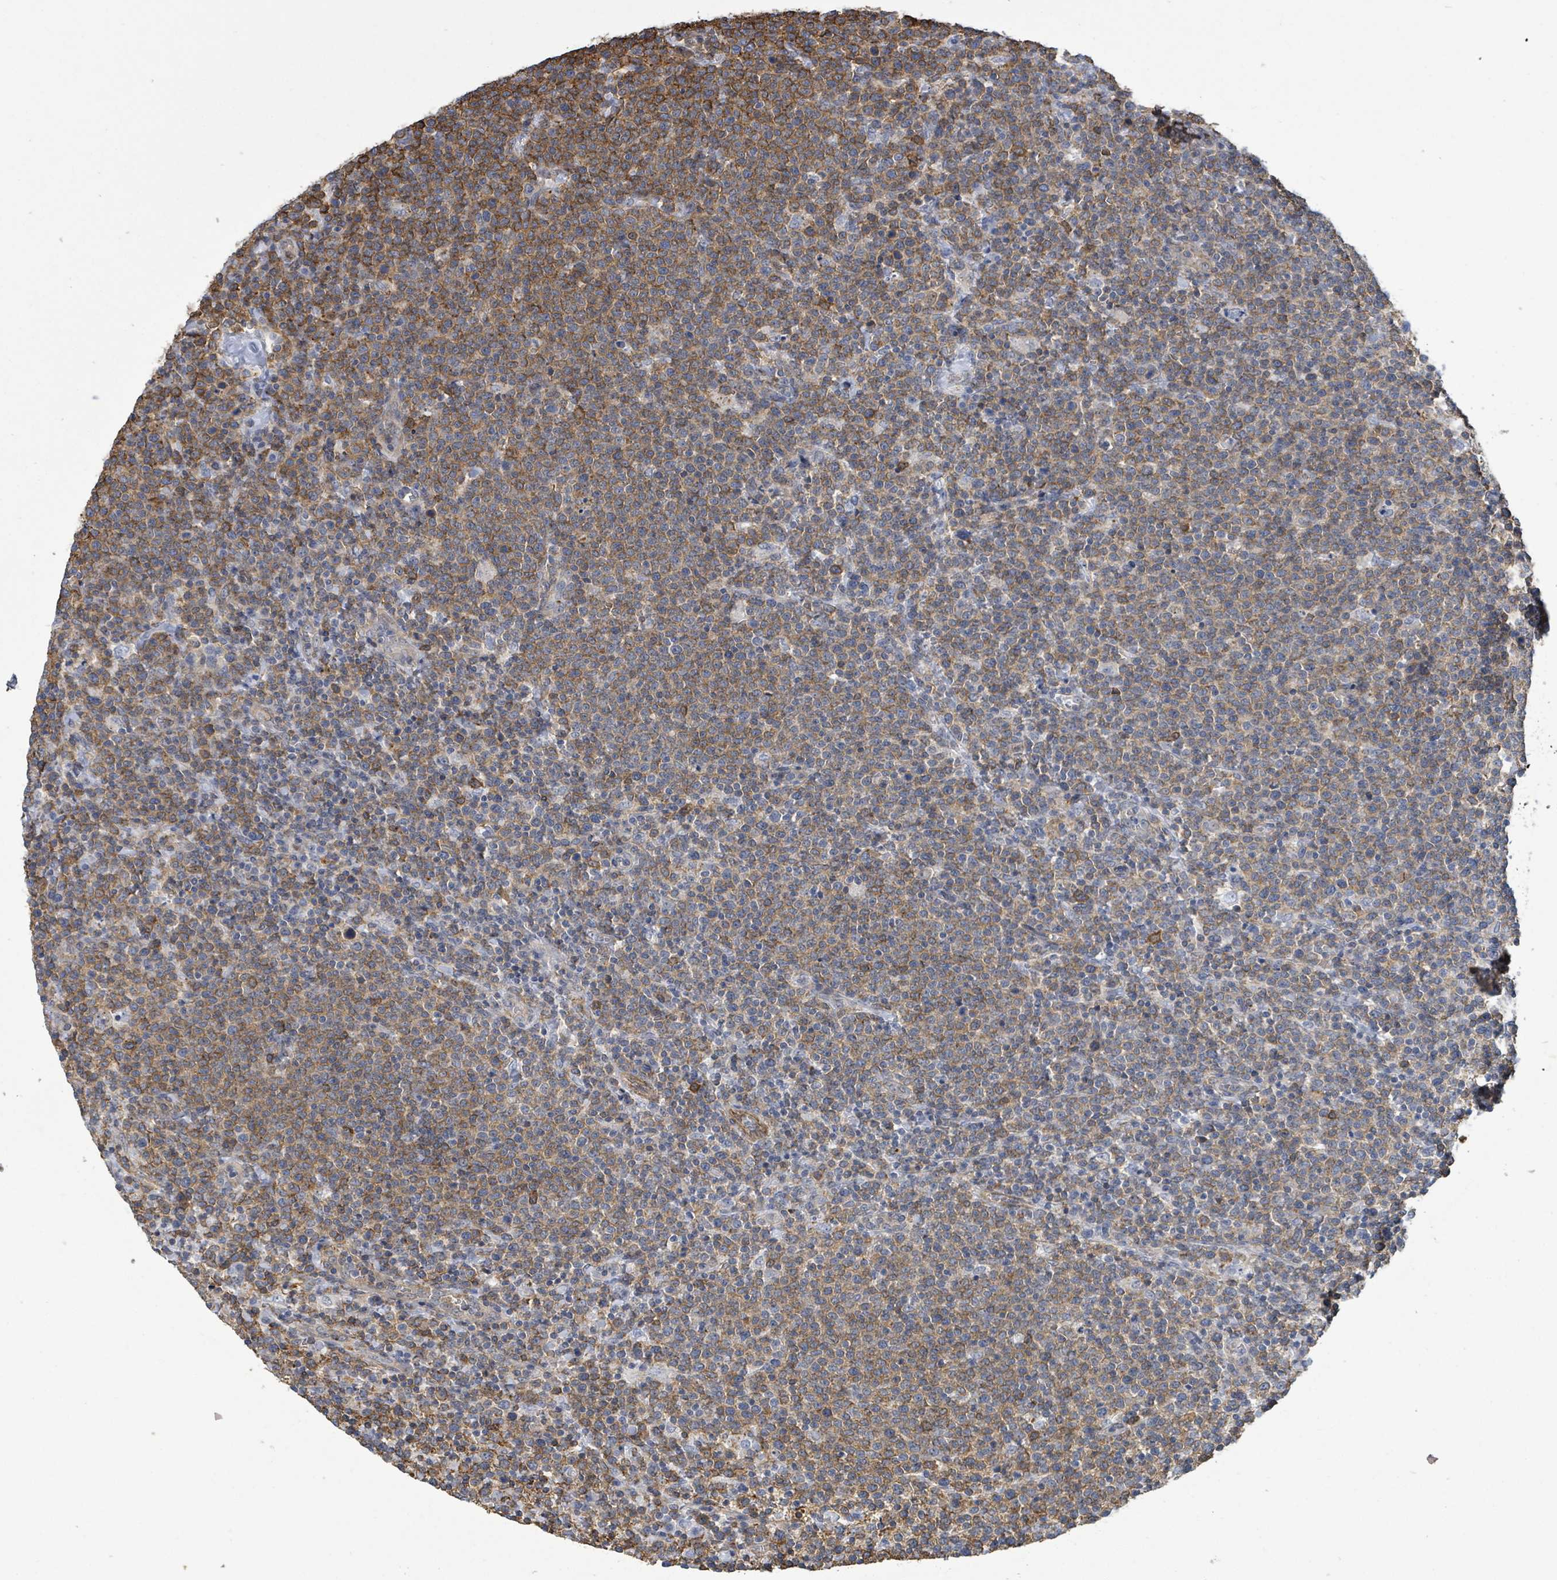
{"staining": {"intensity": "moderate", "quantity": ">75%", "location": "cytoplasmic/membranous"}, "tissue": "lymphoma", "cell_type": "Tumor cells", "image_type": "cancer", "snomed": [{"axis": "morphology", "description": "Malignant lymphoma, non-Hodgkin's type, High grade"}, {"axis": "topography", "description": "Lymph node"}], "caption": "Approximately >75% of tumor cells in lymphoma demonstrate moderate cytoplasmic/membranous protein expression as visualized by brown immunohistochemical staining.", "gene": "PRKRIP1", "patient": {"sex": "male", "age": 61}}